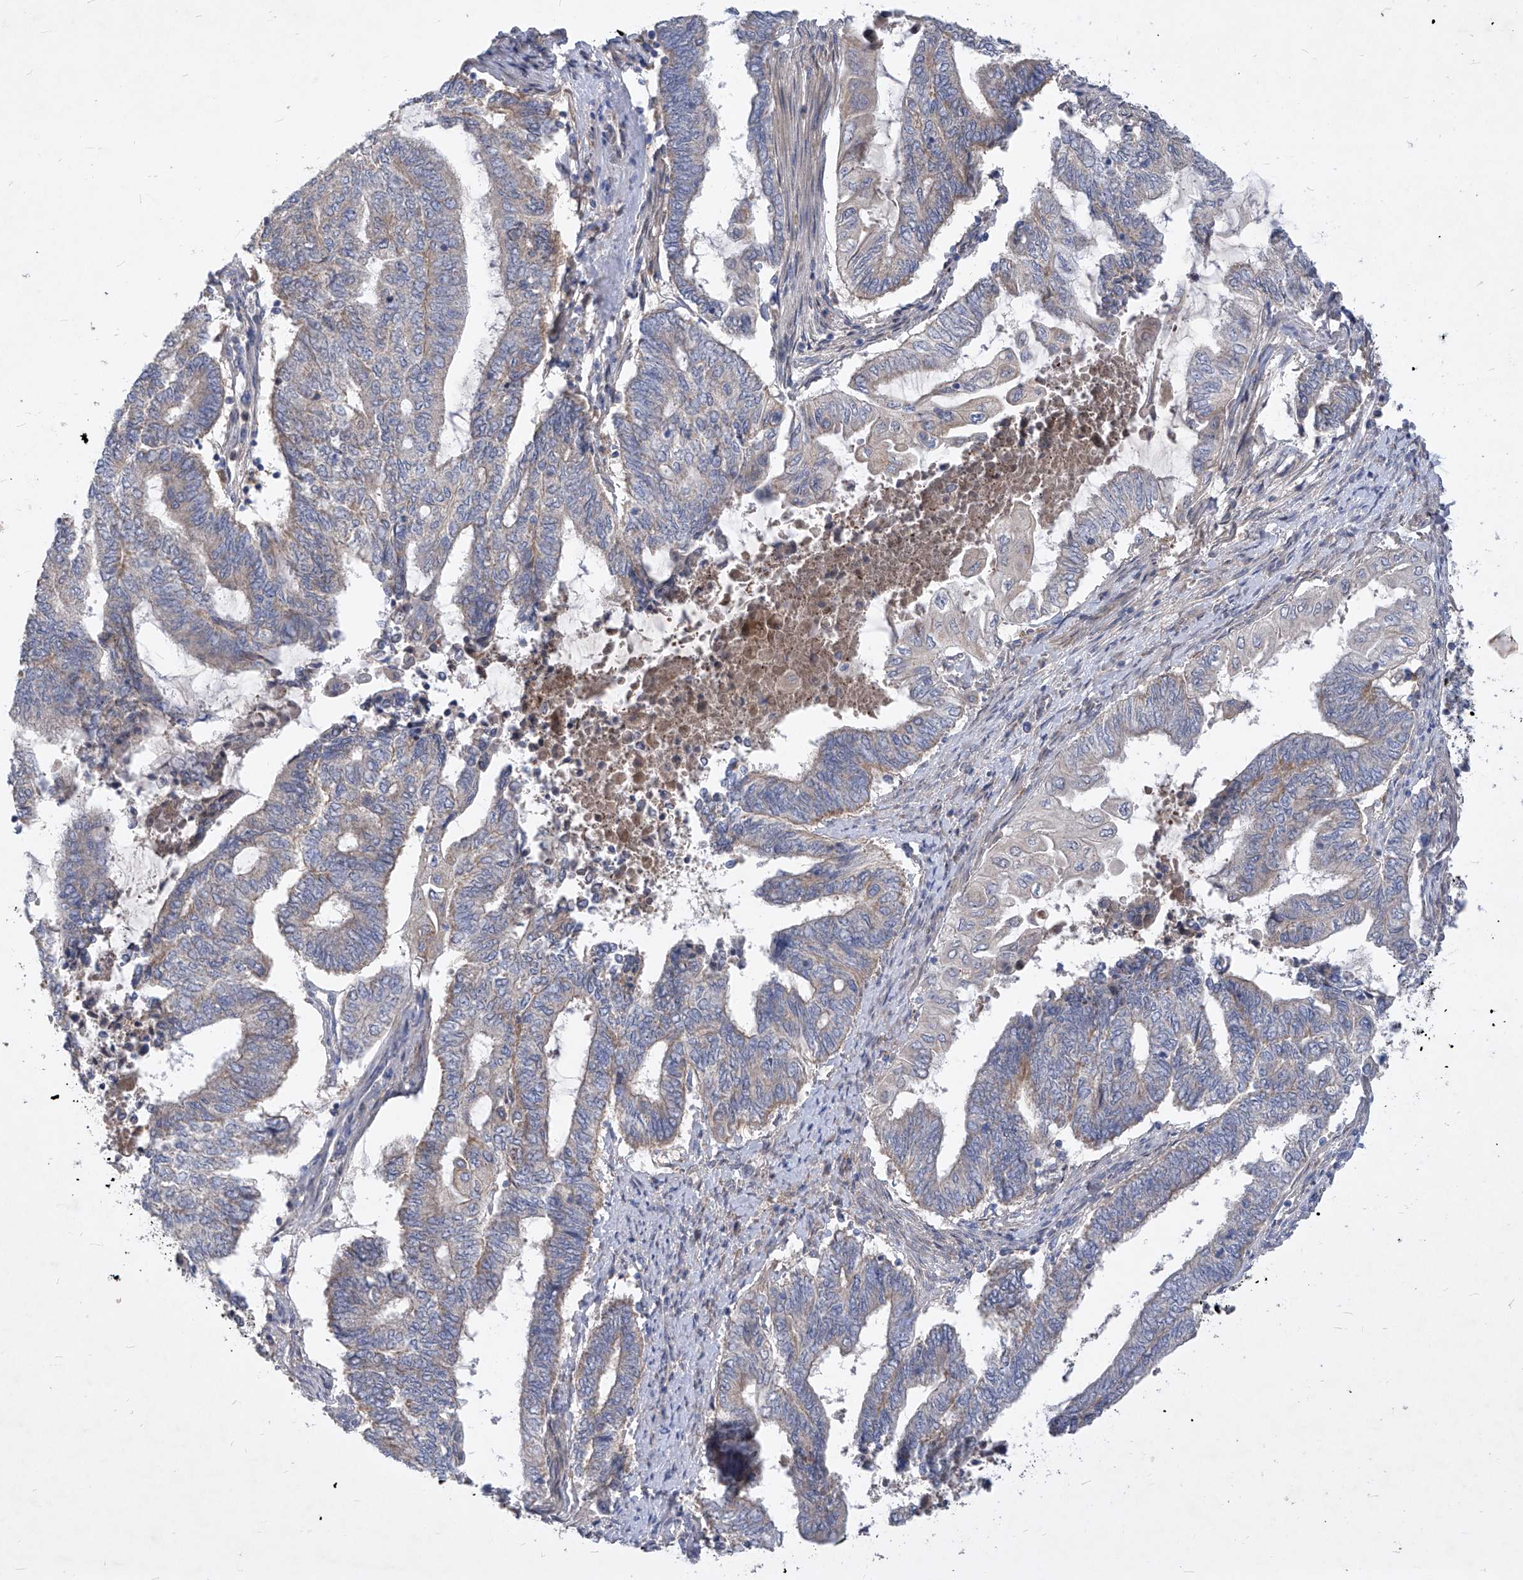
{"staining": {"intensity": "negative", "quantity": "none", "location": "none"}, "tissue": "endometrial cancer", "cell_type": "Tumor cells", "image_type": "cancer", "snomed": [{"axis": "morphology", "description": "Adenocarcinoma, NOS"}, {"axis": "topography", "description": "Uterus"}, {"axis": "topography", "description": "Endometrium"}], "caption": "A high-resolution photomicrograph shows immunohistochemistry (IHC) staining of endometrial cancer (adenocarcinoma), which demonstrates no significant expression in tumor cells.", "gene": "COQ3", "patient": {"sex": "female", "age": 70}}